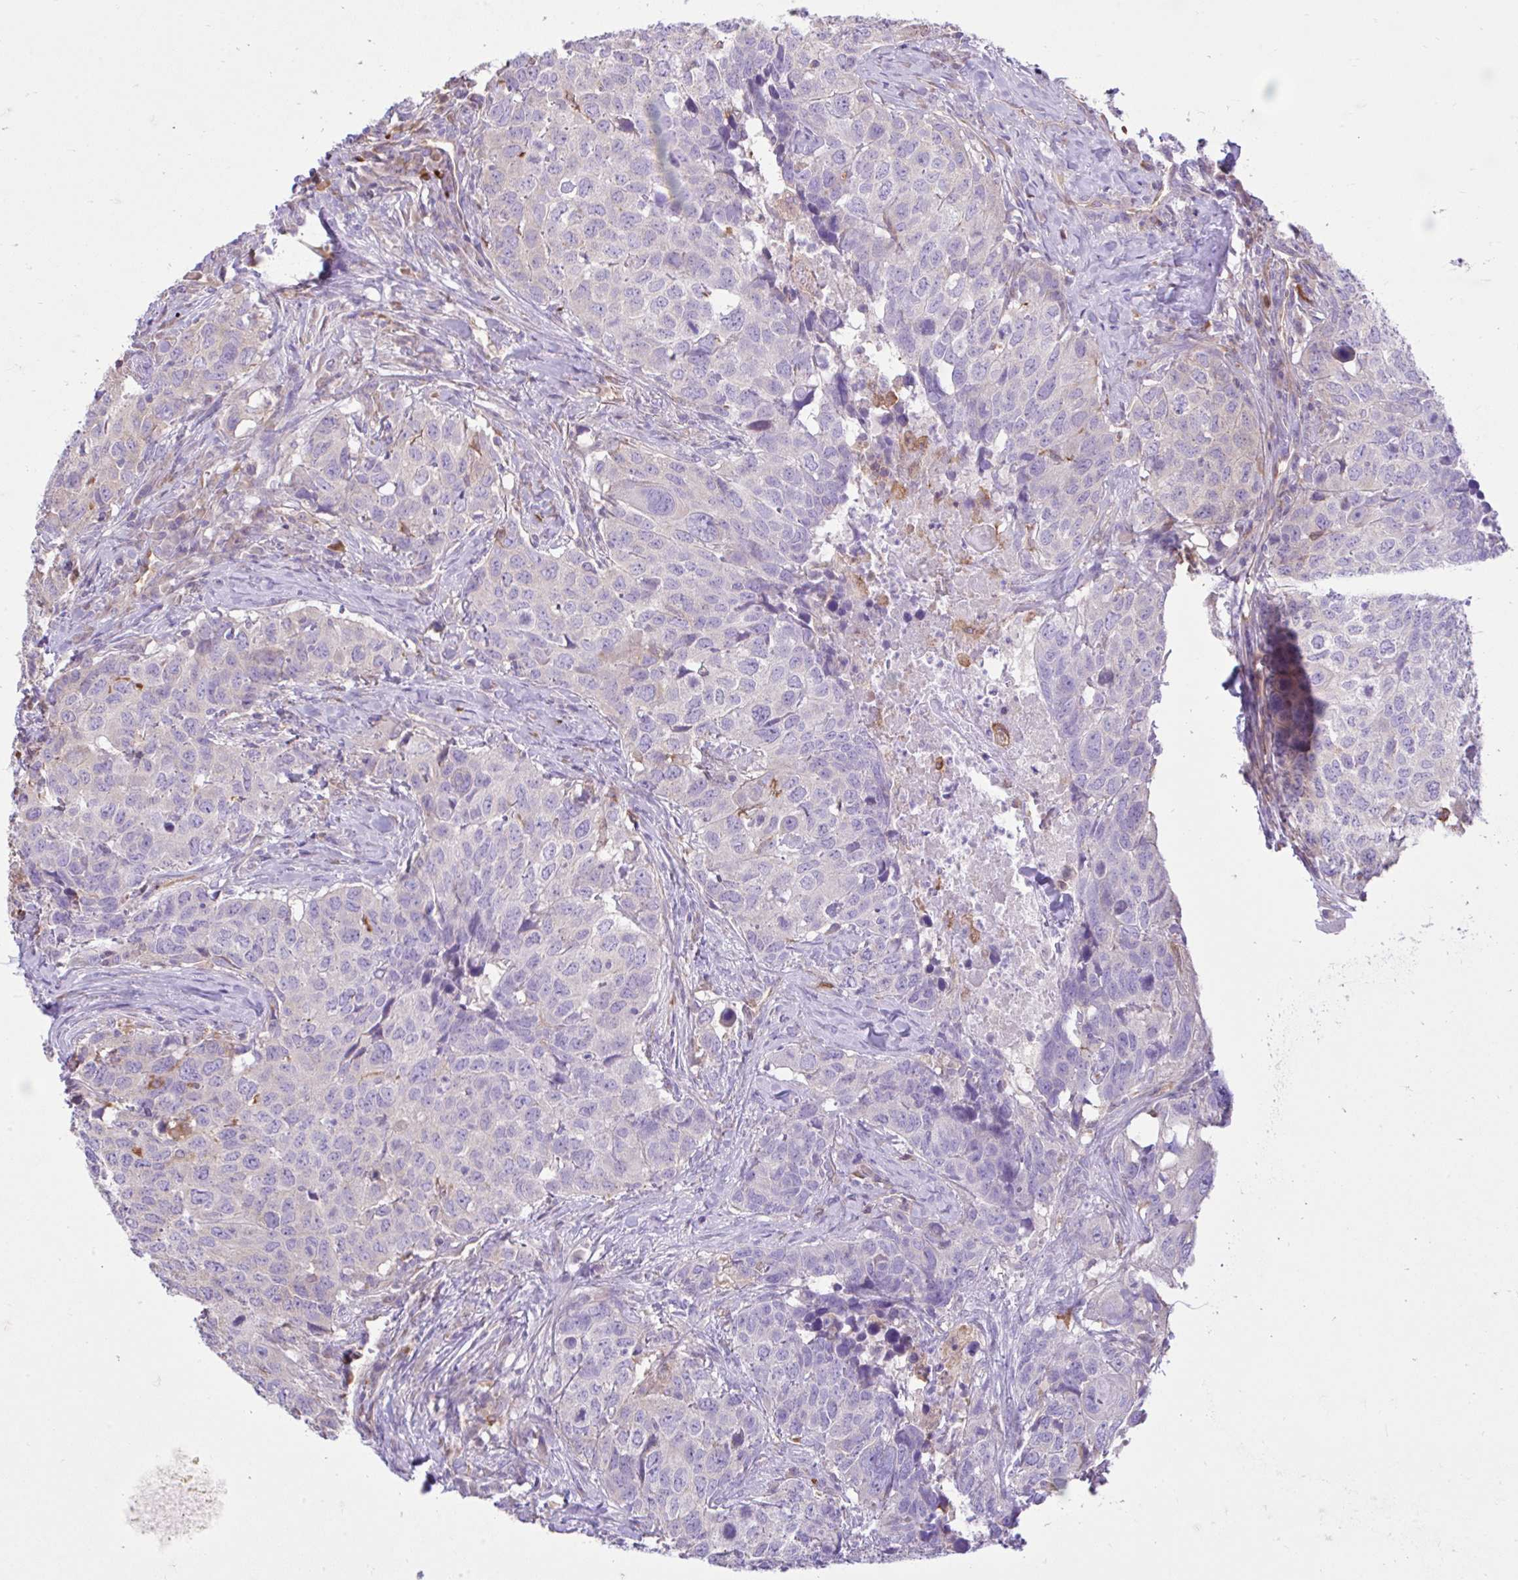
{"staining": {"intensity": "negative", "quantity": "none", "location": "none"}, "tissue": "head and neck cancer", "cell_type": "Tumor cells", "image_type": "cancer", "snomed": [{"axis": "morphology", "description": "Normal tissue, NOS"}, {"axis": "morphology", "description": "Squamous cell carcinoma, NOS"}, {"axis": "topography", "description": "Skeletal muscle"}, {"axis": "topography", "description": "Vascular tissue"}, {"axis": "topography", "description": "Peripheral nerve tissue"}, {"axis": "topography", "description": "Head-Neck"}], "caption": "An IHC micrograph of head and neck cancer (squamous cell carcinoma) is shown. There is no staining in tumor cells of head and neck cancer (squamous cell carcinoma).", "gene": "EEF1A2", "patient": {"sex": "male", "age": 66}}